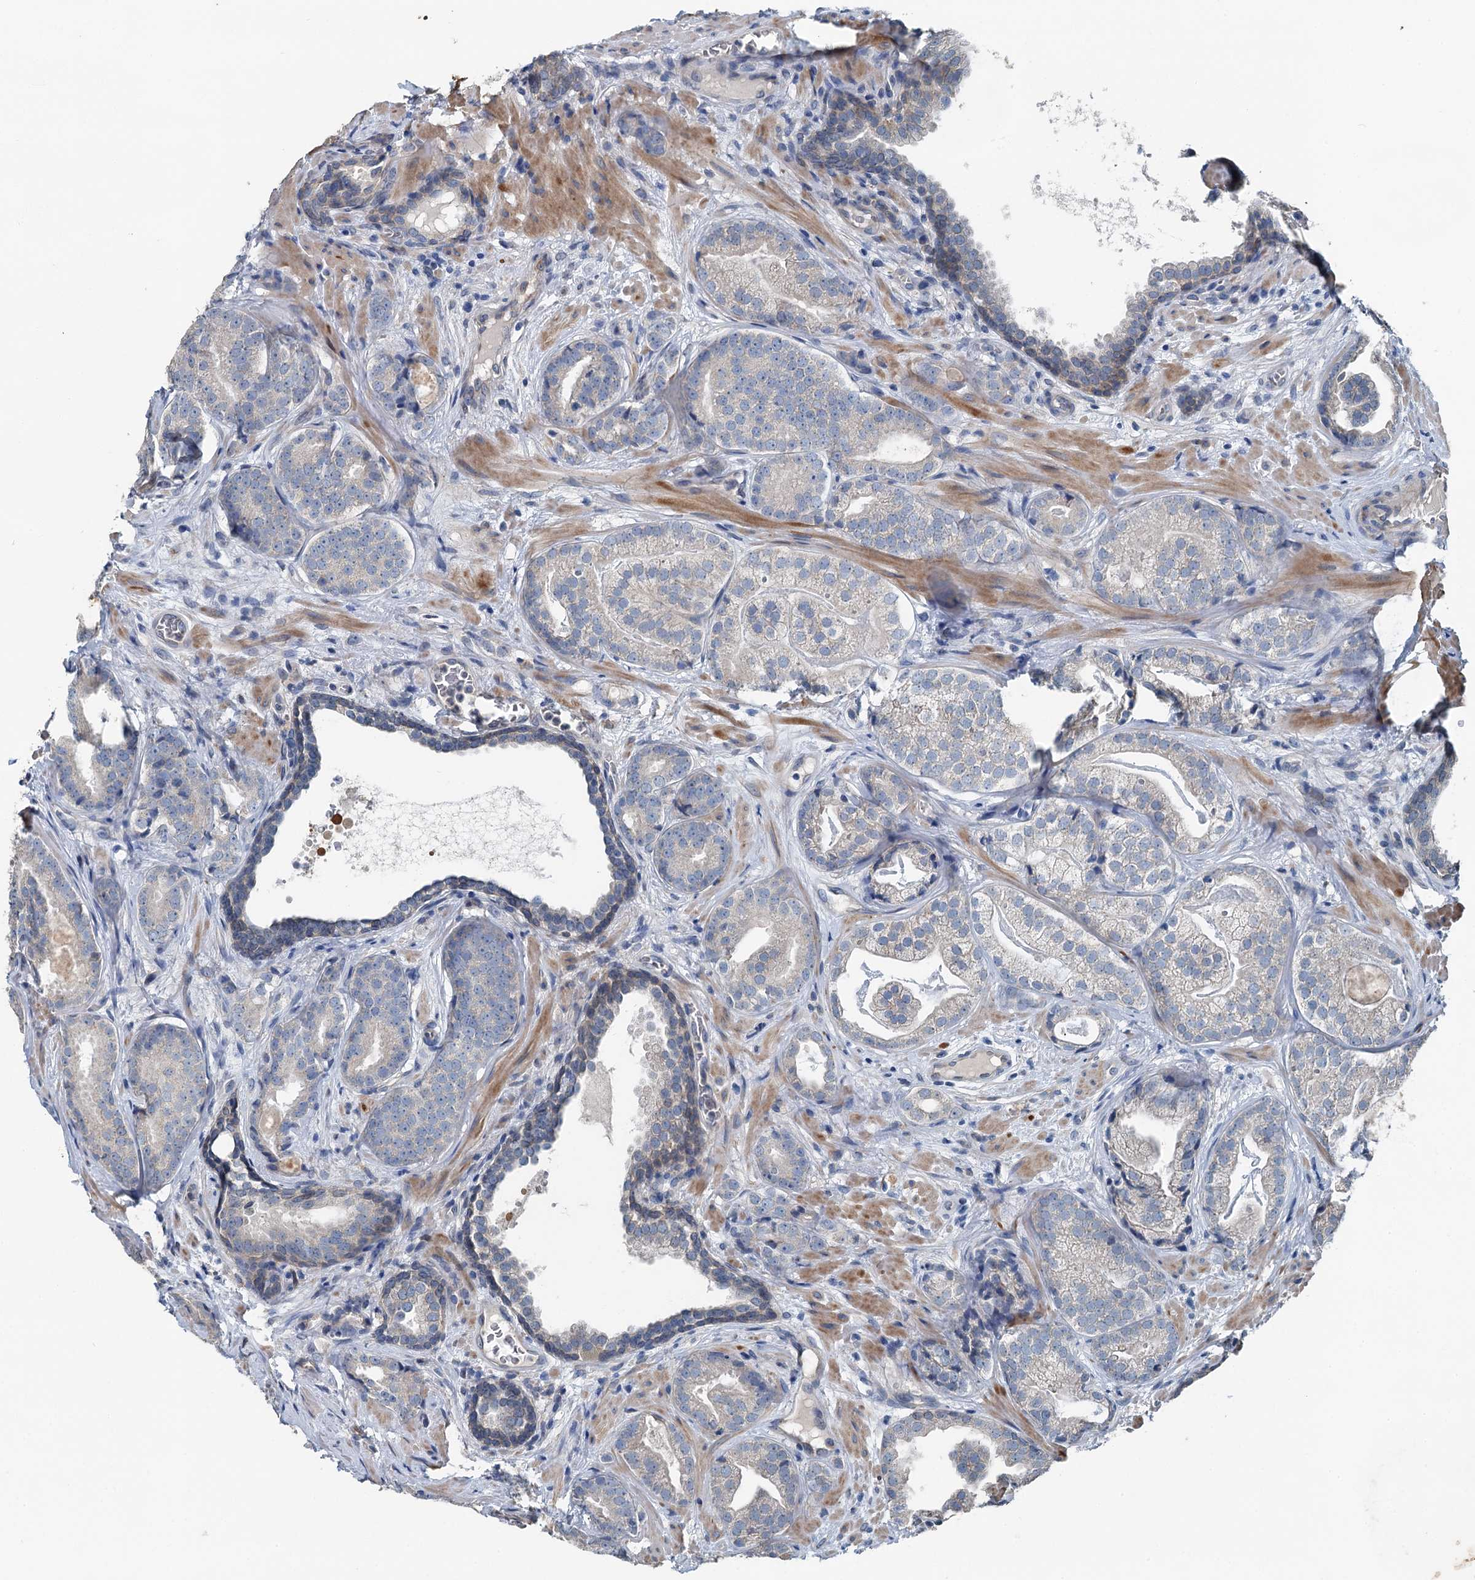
{"staining": {"intensity": "negative", "quantity": "none", "location": "none"}, "tissue": "prostate cancer", "cell_type": "Tumor cells", "image_type": "cancer", "snomed": [{"axis": "morphology", "description": "Adenocarcinoma, High grade"}, {"axis": "topography", "description": "Prostate"}], "caption": "IHC photomicrograph of prostate adenocarcinoma (high-grade) stained for a protein (brown), which reveals no positivity in tumor cells. (DAB (3,3'-diaminobenzidine) immunohistochemistry (IHC), high magnification).", "gene": "C6orf120", "patient": {"sex": "male", "age": 60}}